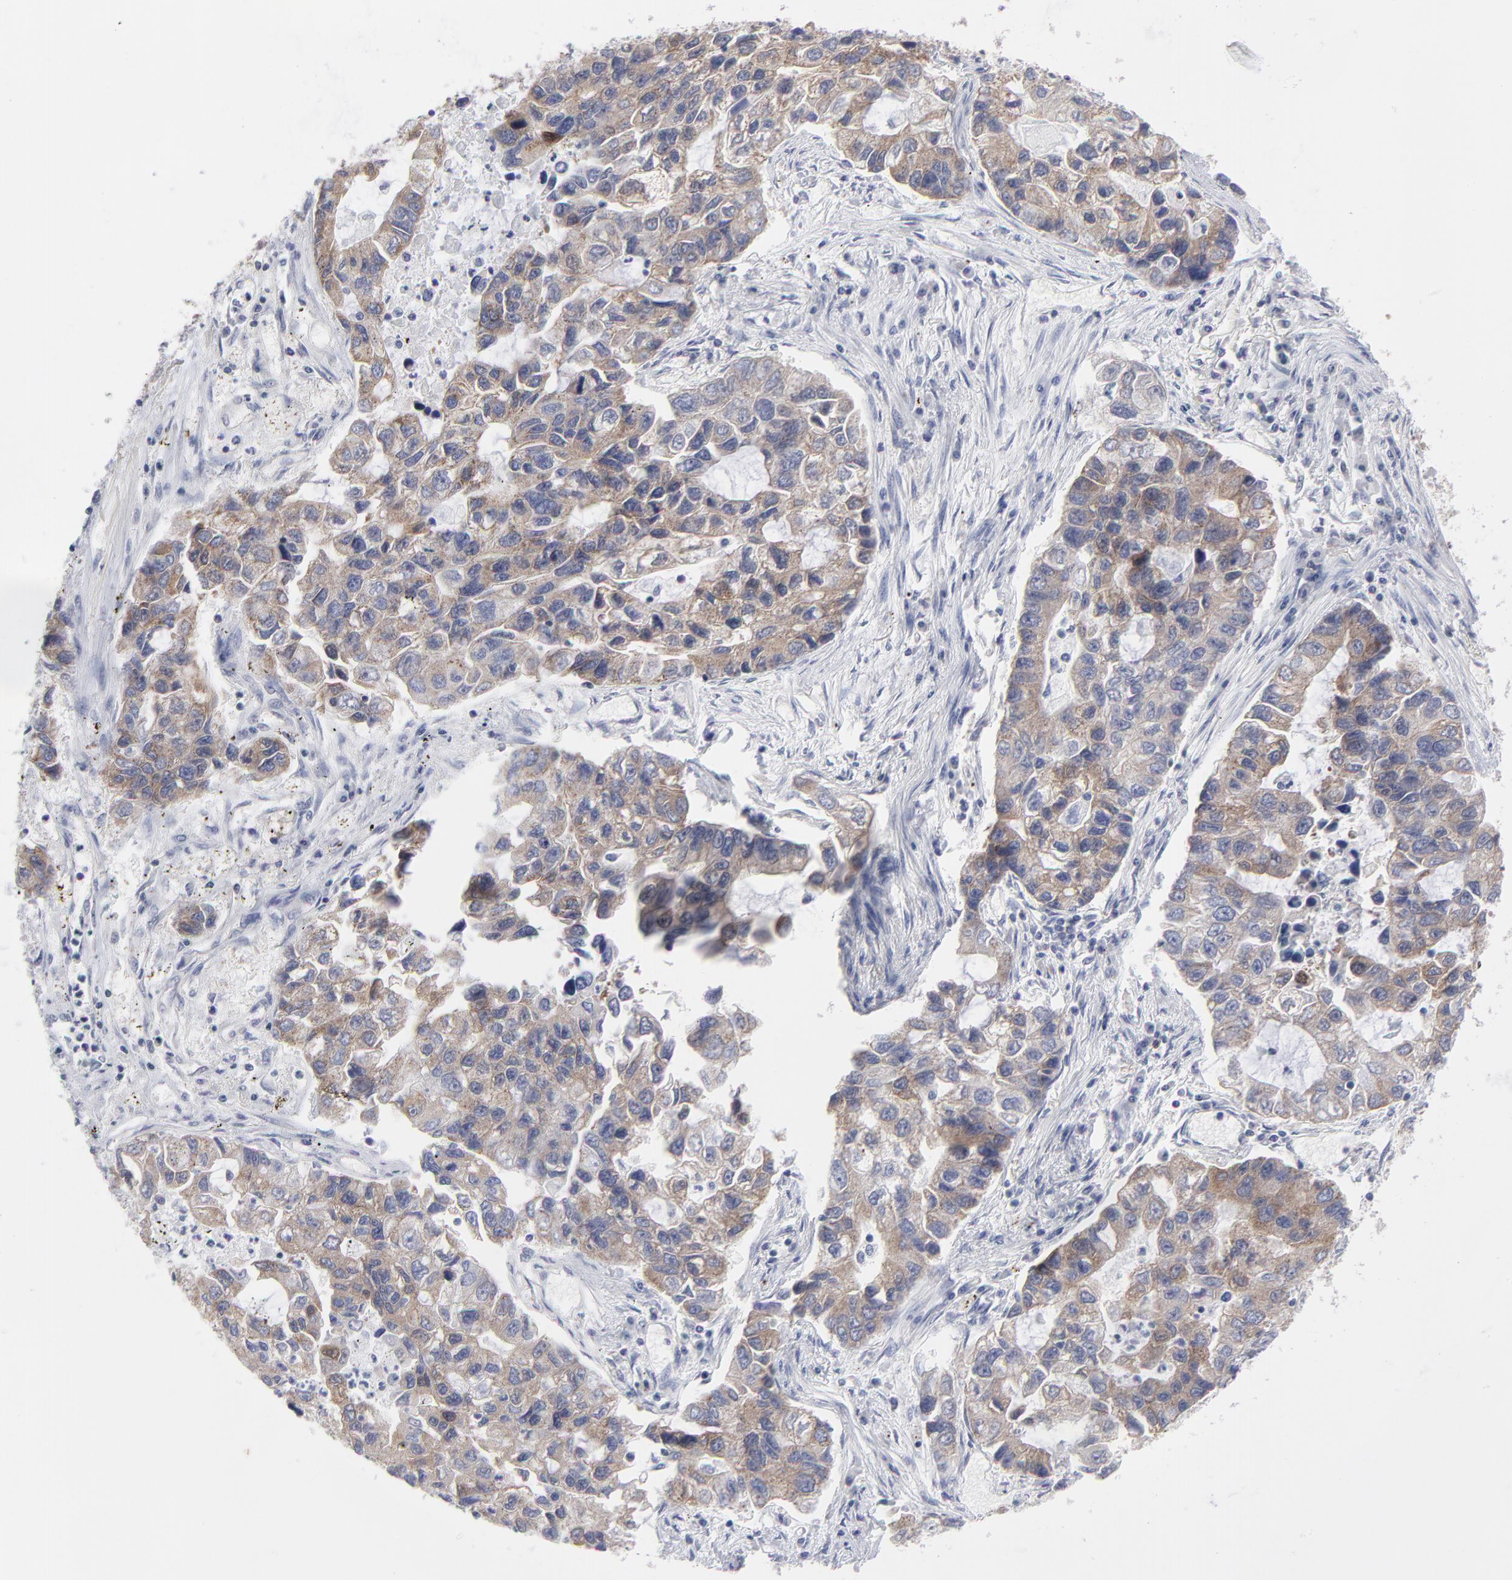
{"staining": {"intensity": "weak", "quantity": "25%-75%", "location": "cytoplasmic/membranous"}, "tissue": "lung cancer", "cell_type": "Tumor cells", "image_type": "cancer", "snomed": [{"axis": "morphology", "description": "Adenocarcinoma, NOS"}, {"axis": "topography", "description": "Lung"}], "caption": "Immunohistochemical staining of human lung adenocarcinoma reveals low levels of weak cytoplasmic/membranous protein staining in approximately 25%-75% of tumor cells.", "gene": "NFKBIA", "patient": {"sex": "female", "age": 51}}